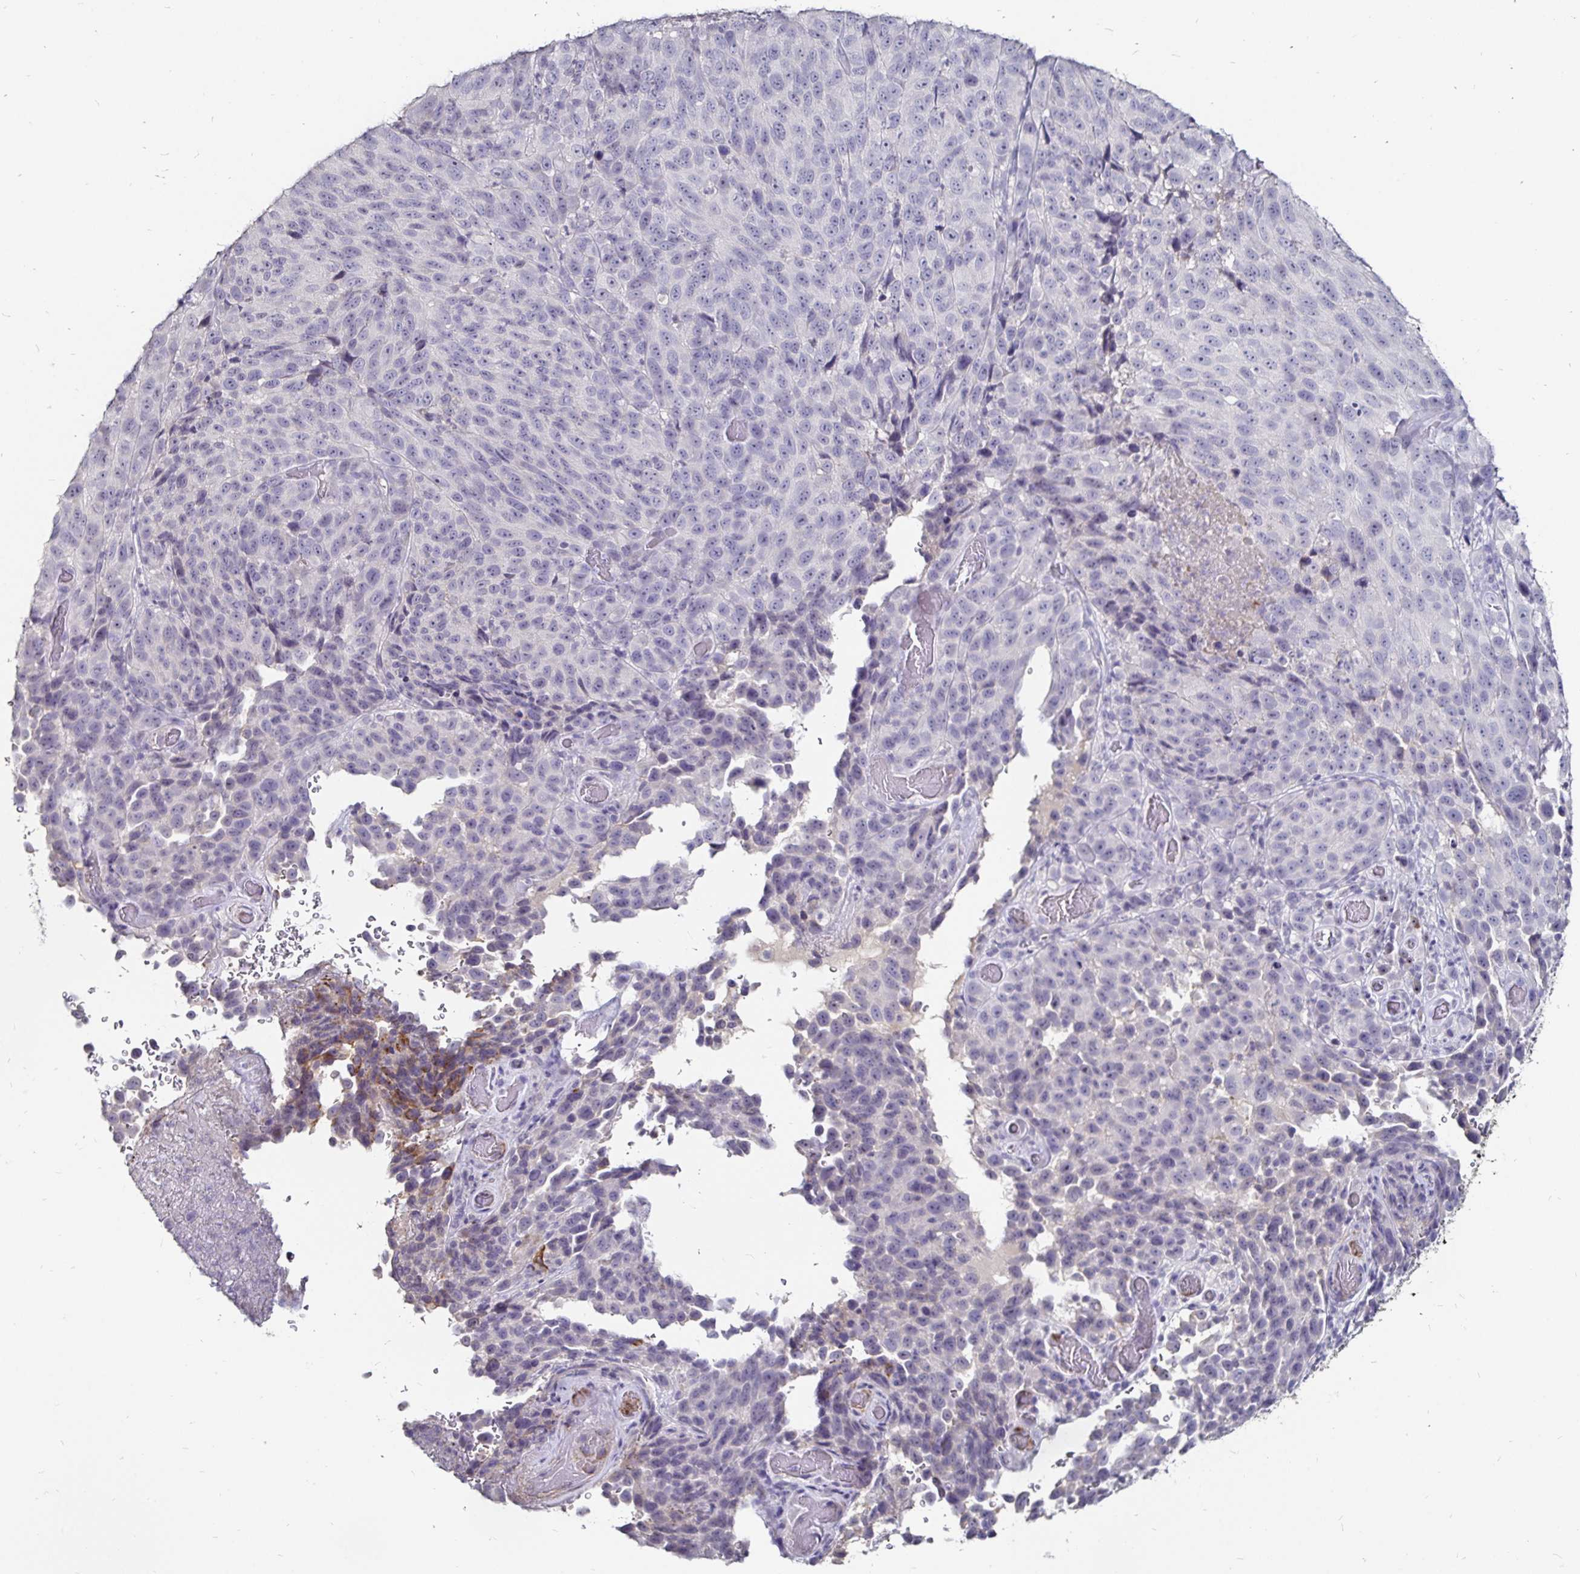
{"staining": {"intensity": "negative", "quantity": "none", "location": "none"}, "tissue": "melanoma", "cell_type": "Tumor cells", "image_type": "cancer", "snomed": [{"axis": "morphology", "description": "Malignant melanoma, NOS"}, {"axis": "topography", "description": "Skin"}], "caption": "Micrograph shows no protein positivity in tumor cells of malignant melanoma tissue.", "gene": "FAIM2", "patient": {"sex": "male", "age": 85}}